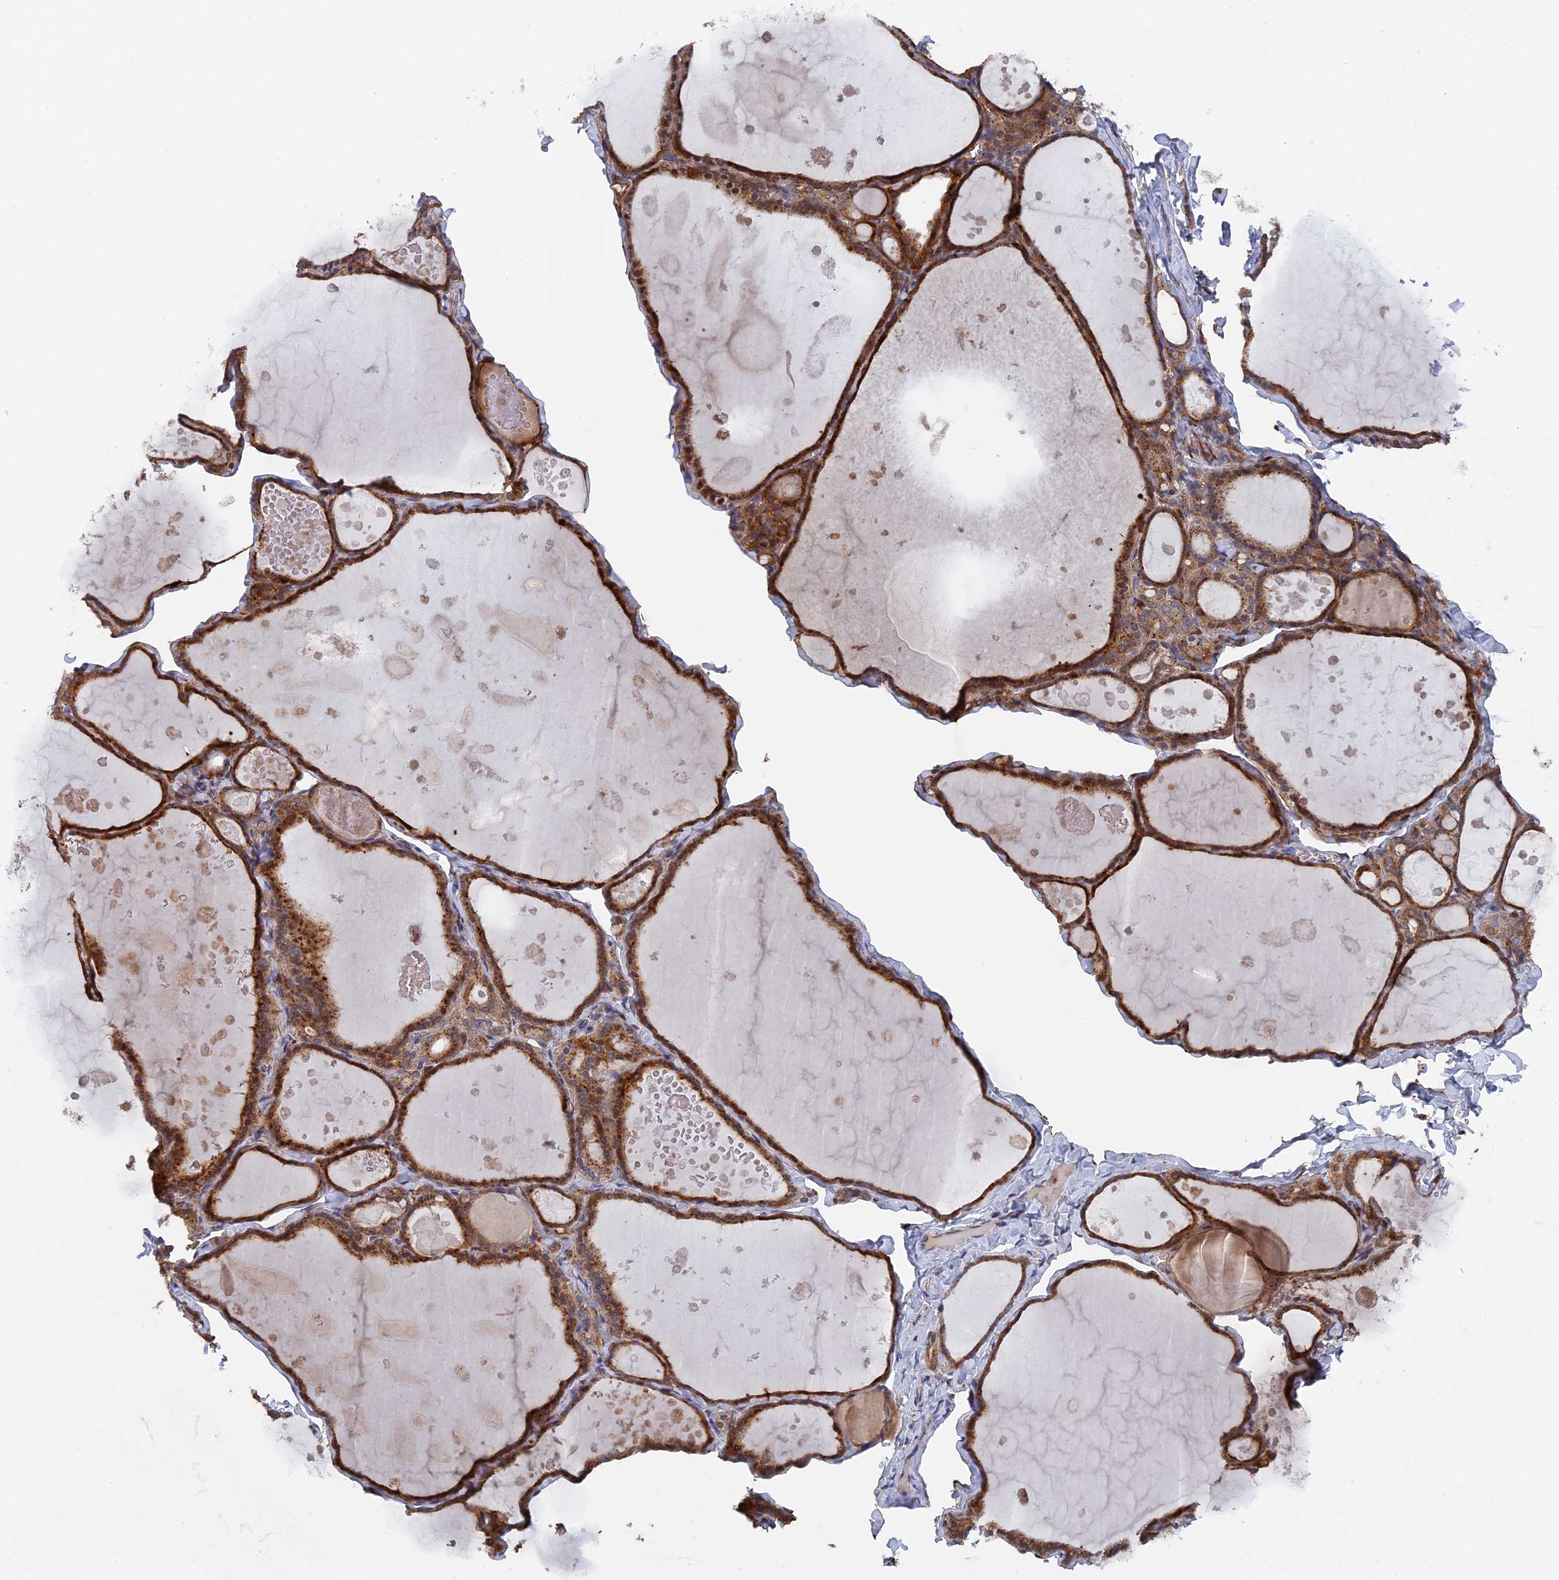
{"staining": {"intensity": "moderate", "quantity": ">75%", "location": "cytoplasmic/membranous"}, "tissue": "thyroid gland", "cell_type": "Glandular cells", "image_type": "normal", "snomed": [{"axis": "morphology", "description": "Normal tissue, NOS"}, {"axis": "topography", "description": "Thyroid gland"}], "caption": "DAB immunohistochemical staining of normal thyroid gland exhibits moderate cytoplasmic/membranous protein positivity in about >75% of glandular cells.", "gene": "SMG9", "patient": {"sex": "male", "age": 56}}